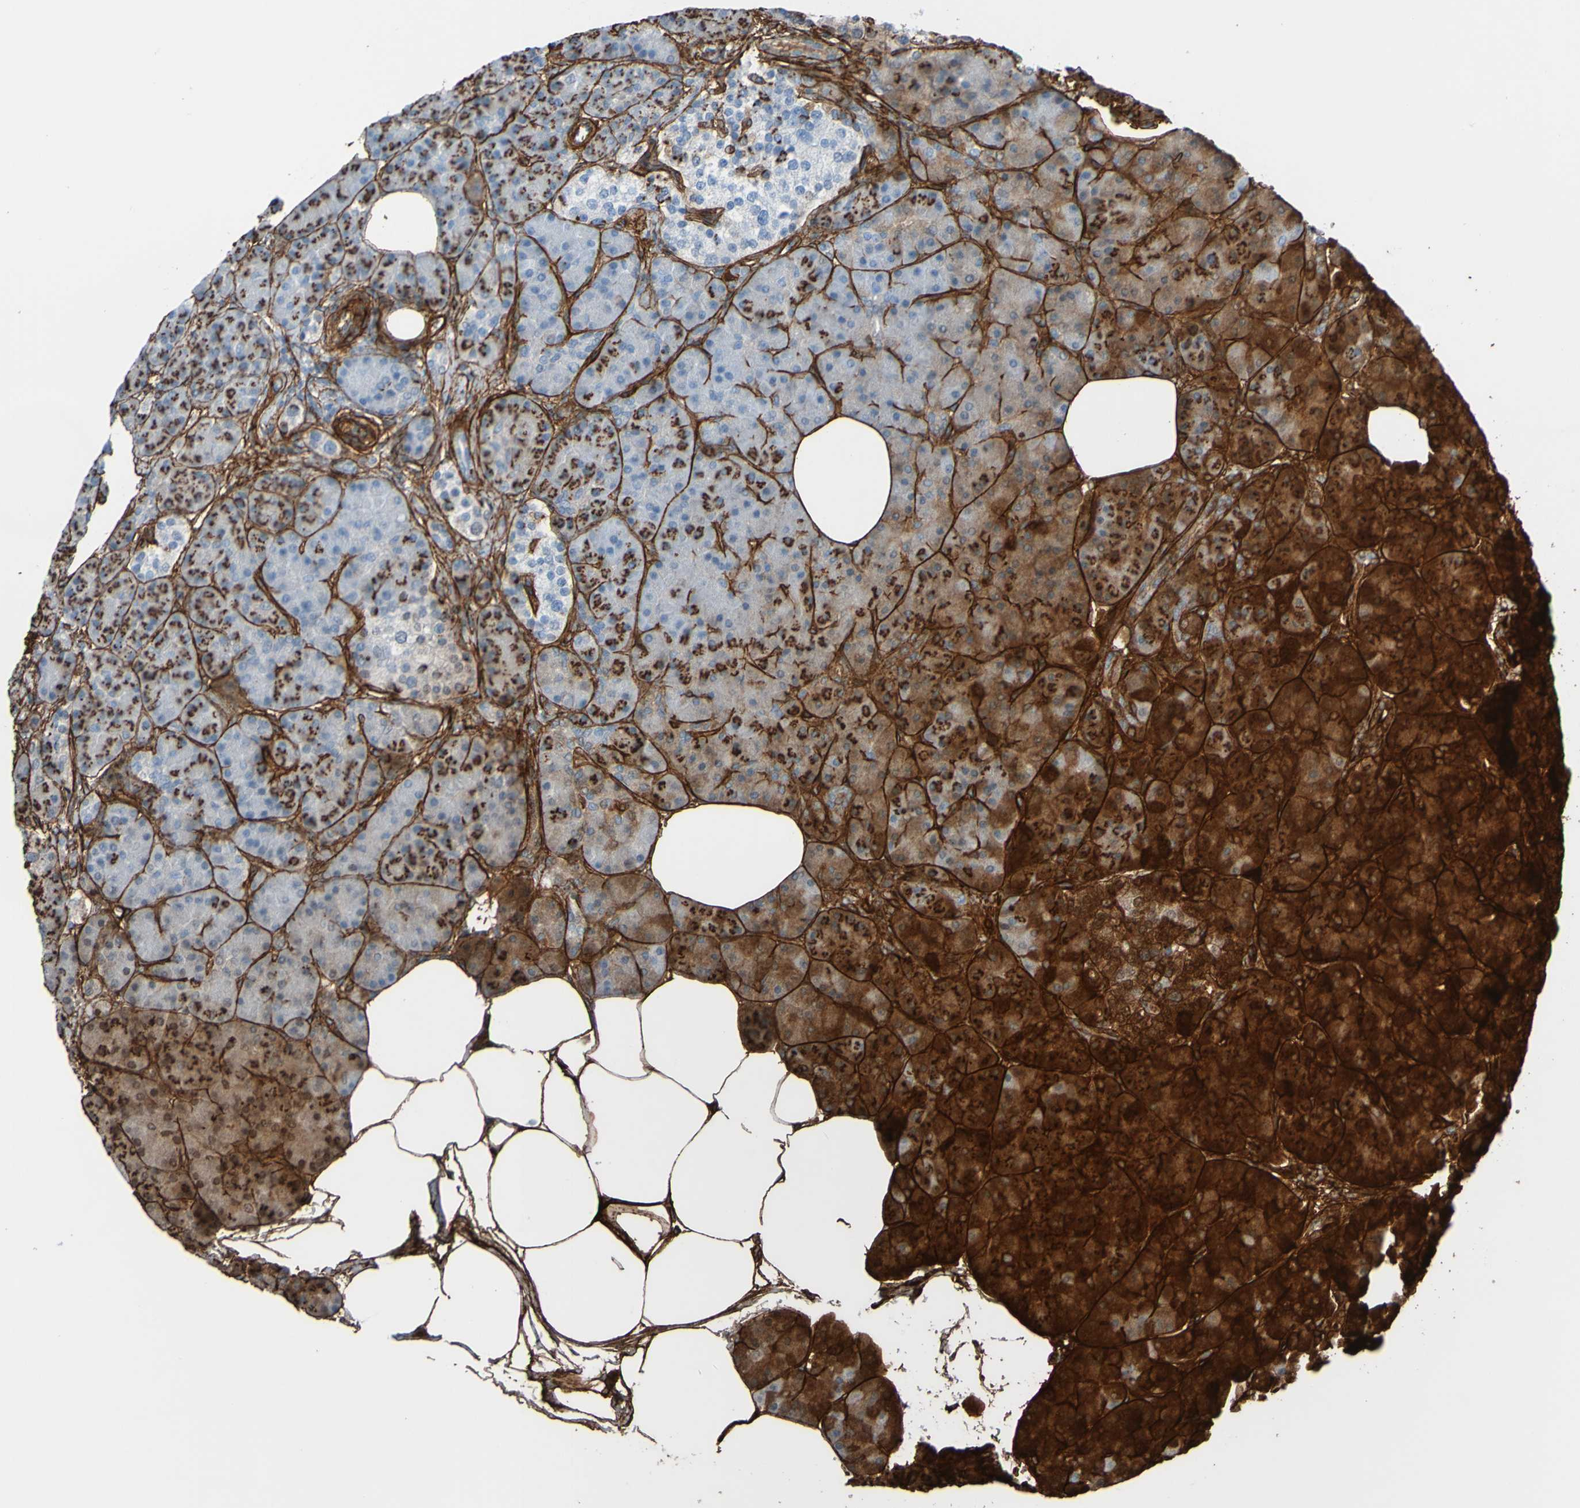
{"staining": {"intensity": "strong", "quantity": "25%-75%", "location": "cytoplasmic/membranous"}, "tissue": "pancreas", "cell_type": "Exocrine glandular cells", "image_type": "normal", "snomed": [{"axis": "morphology", "description": "Normal tissue, NOS"}, {"axis": "topography", "description": "Pancreas"}], "caption": "Immunohistochemical staining of unremarkable pancreas reveals 25%-75% levels of strong cytoplasmic/membranous protein positivity in approximately 25%-75% of exocrine glandular cells. Nuclei are stained in blue.", "gene": "COL4A2", "patient": {"sex": "female", "age": 70}}